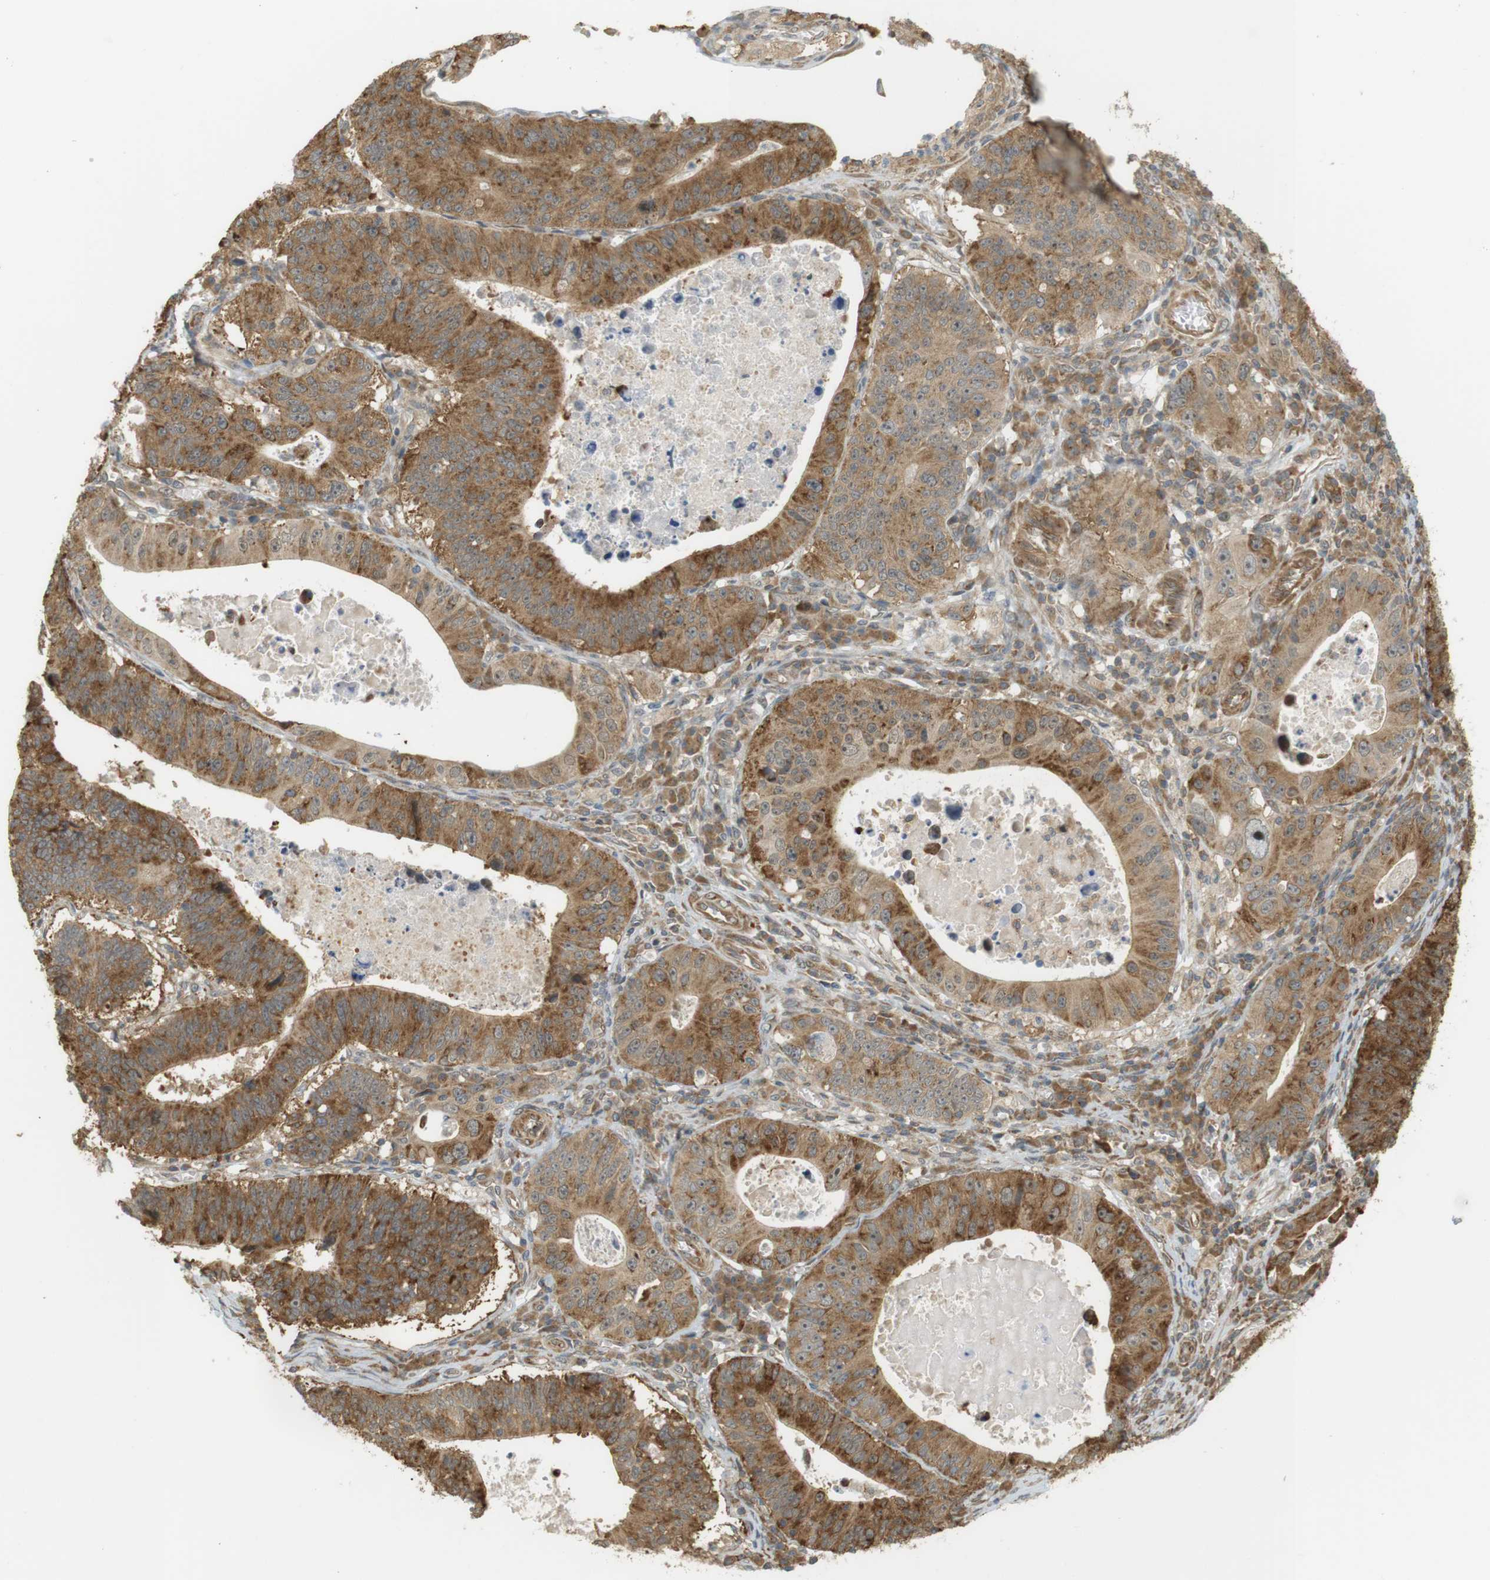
{"staining": {"intensity": "moderate", "quantity": ">75%", "location": "cytoplasmic/membranous,nuclear"}, "tissue": "stomach cancer", "cell_type": "Tumor cells", "image_type": "cancer", "snomed": [{"axis": "morphology", "description": "Adenocarcinoma, NOS"}, {"axis": "topography", "description": "Stomach"}], "caption": "Immunohistochemistry (IHC) photomicrograph of human stomach adenocarcinoma stained for a protein (brown), which displays medium levels of moderate cytoplasmic/membranous and nuclear staining in about >75% of tumor cells.", "gene": "PA2G4", "patient": {"sex": "male", "age": 59}}